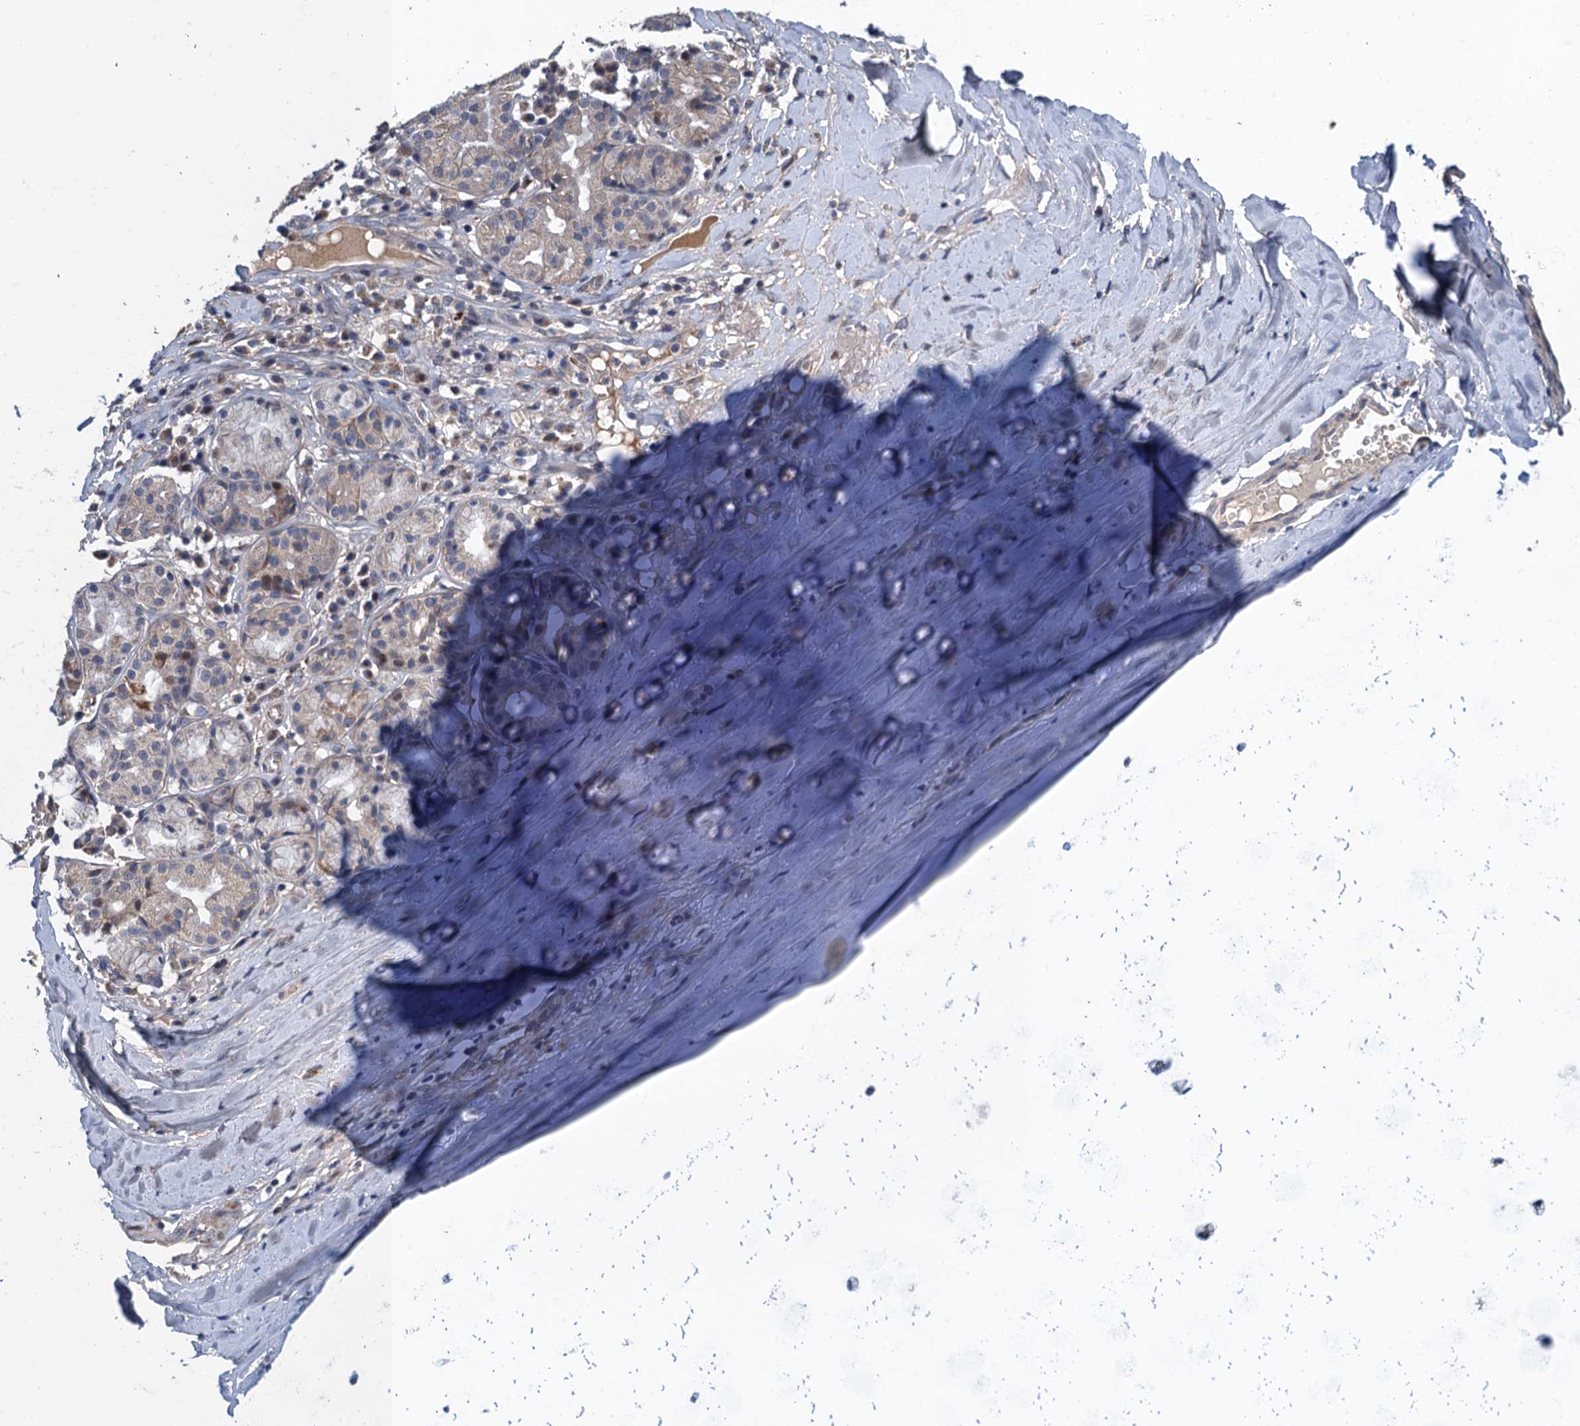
{"staining": {"intensity": "negative", "quantity": "none", "location": "none"}, "tissue": "soft tissue", "cell_type": "Chondrocytes", "image_type": "normal", "snomed": [{"axis": "morphology", "description": "Normal tissue, NOS"}, {"axis": "morphology", "description": "Basal cell carcinoma"}, {"axis": "topography", "description": "Cartilage tissue"}, {"axis": "topography", "description": "Nasopharynx"}, {"axis": "topography", "description": "Oral tissue"}], "caption": "The micrograph displays no significant staining in chondrocytes of soft tissue. The staining is performed using DAB (3,3'-diaminobenzidine) brown chromogen with nuclei counter-stained in using hematoxylin.", "gene": "MDM1", "patient": {"sex": "female", "age": 77}}